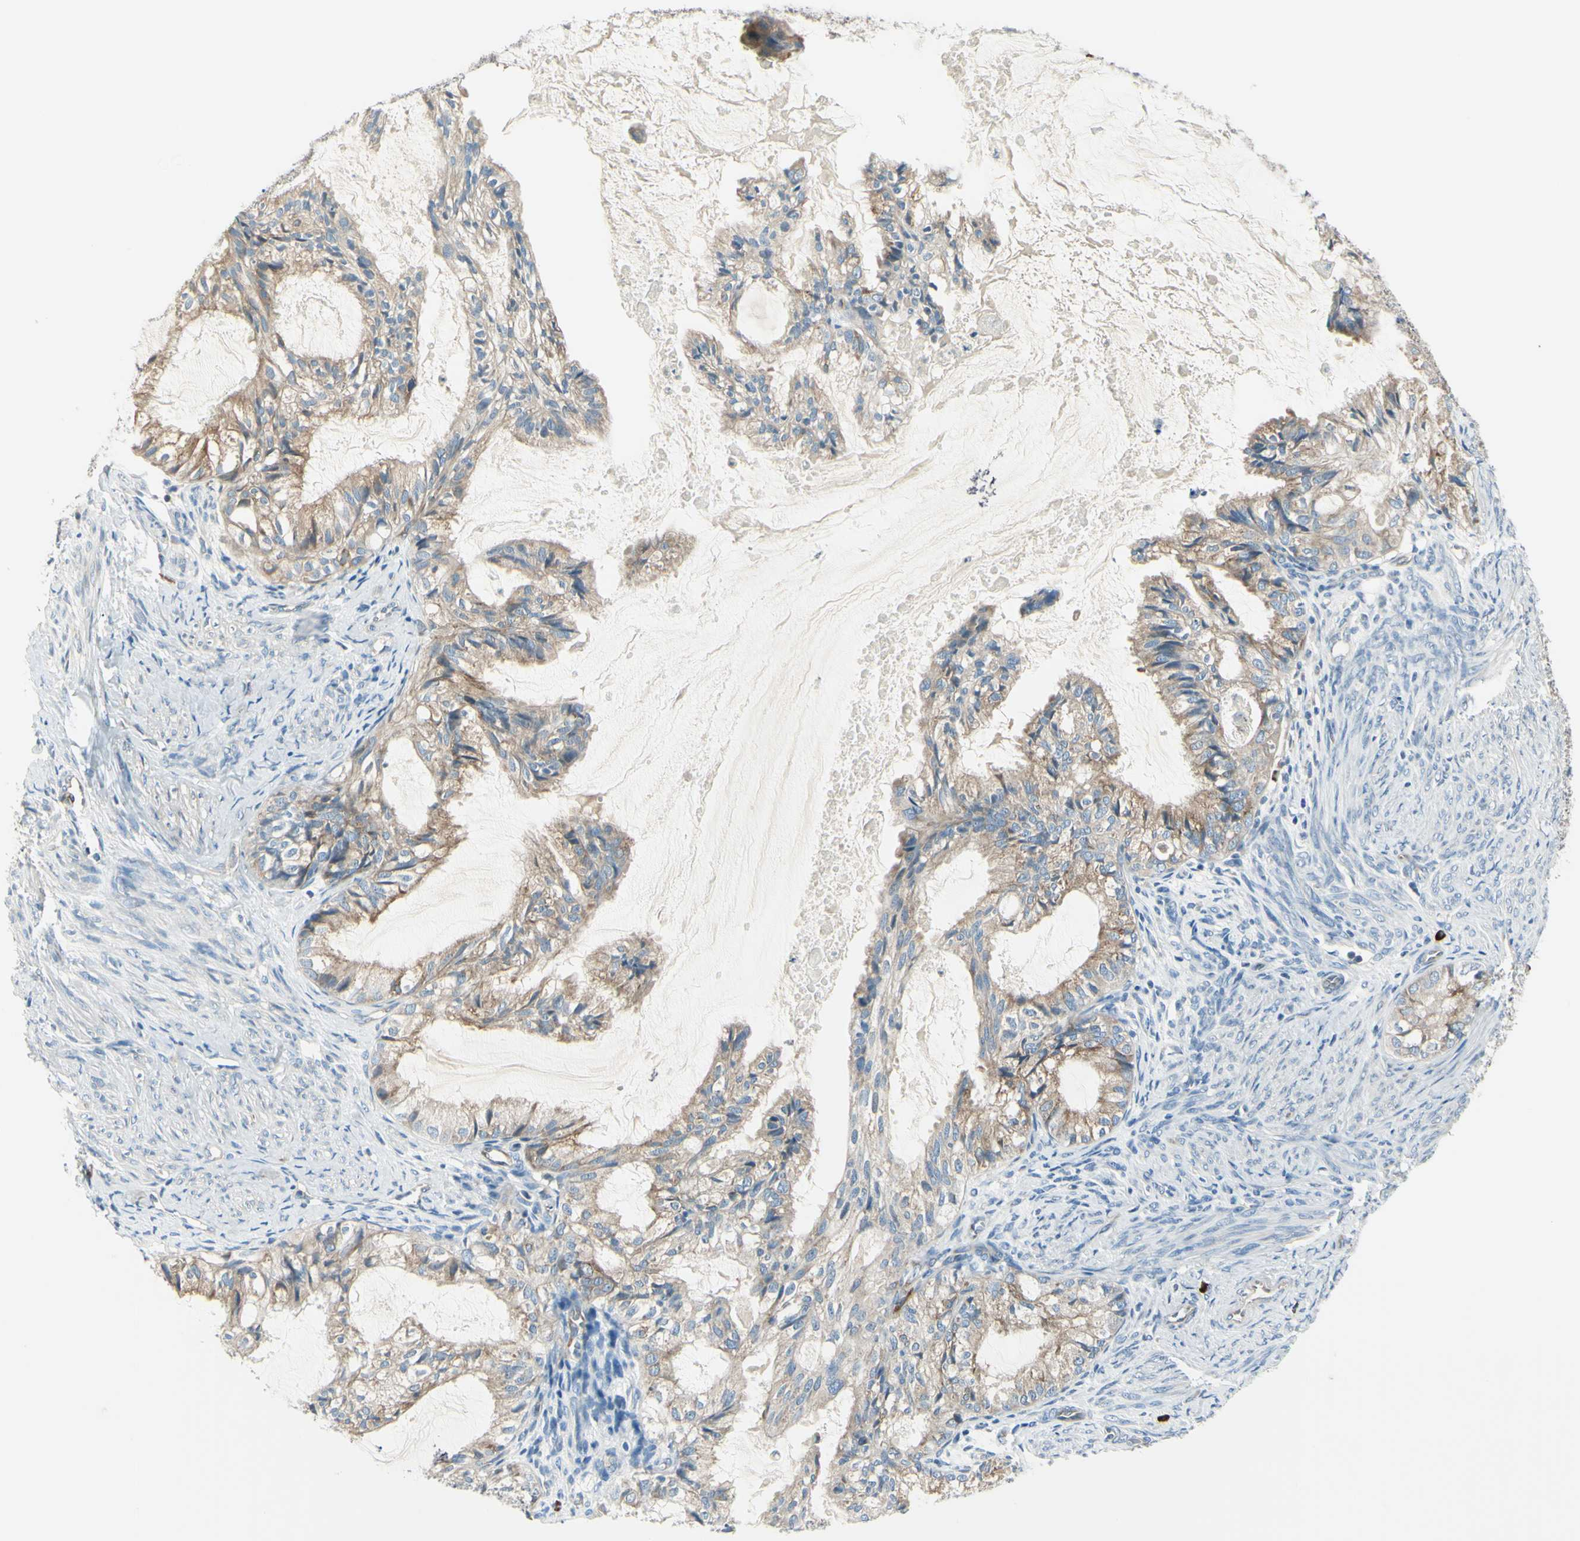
{"staining": {"intensity": "weak", "quantity": "25%-75%", "location": "cytoplasmic/membranous"}, "tissue": "cervical cancer", "cell_type": "Tumor cells", "image_type": "cancer", "snomed": [{"axis": "morphology", "description": "Normal tissue, NOS"}, {"axis": "morphology", "description": "Adenocarcinoma, NOS"}, {"axis": "topography", "description": "Cervix"}, {"axis": "topography", "description": "Endometrium"}], "caption": "A micrograph of human cervical adenocarcinoma stained for a protein displays weak cytoplasmic/membranous brown staining in tumor cells.", "gene": "SELENOS", "patient": {"sex": "female", "age": 86}}